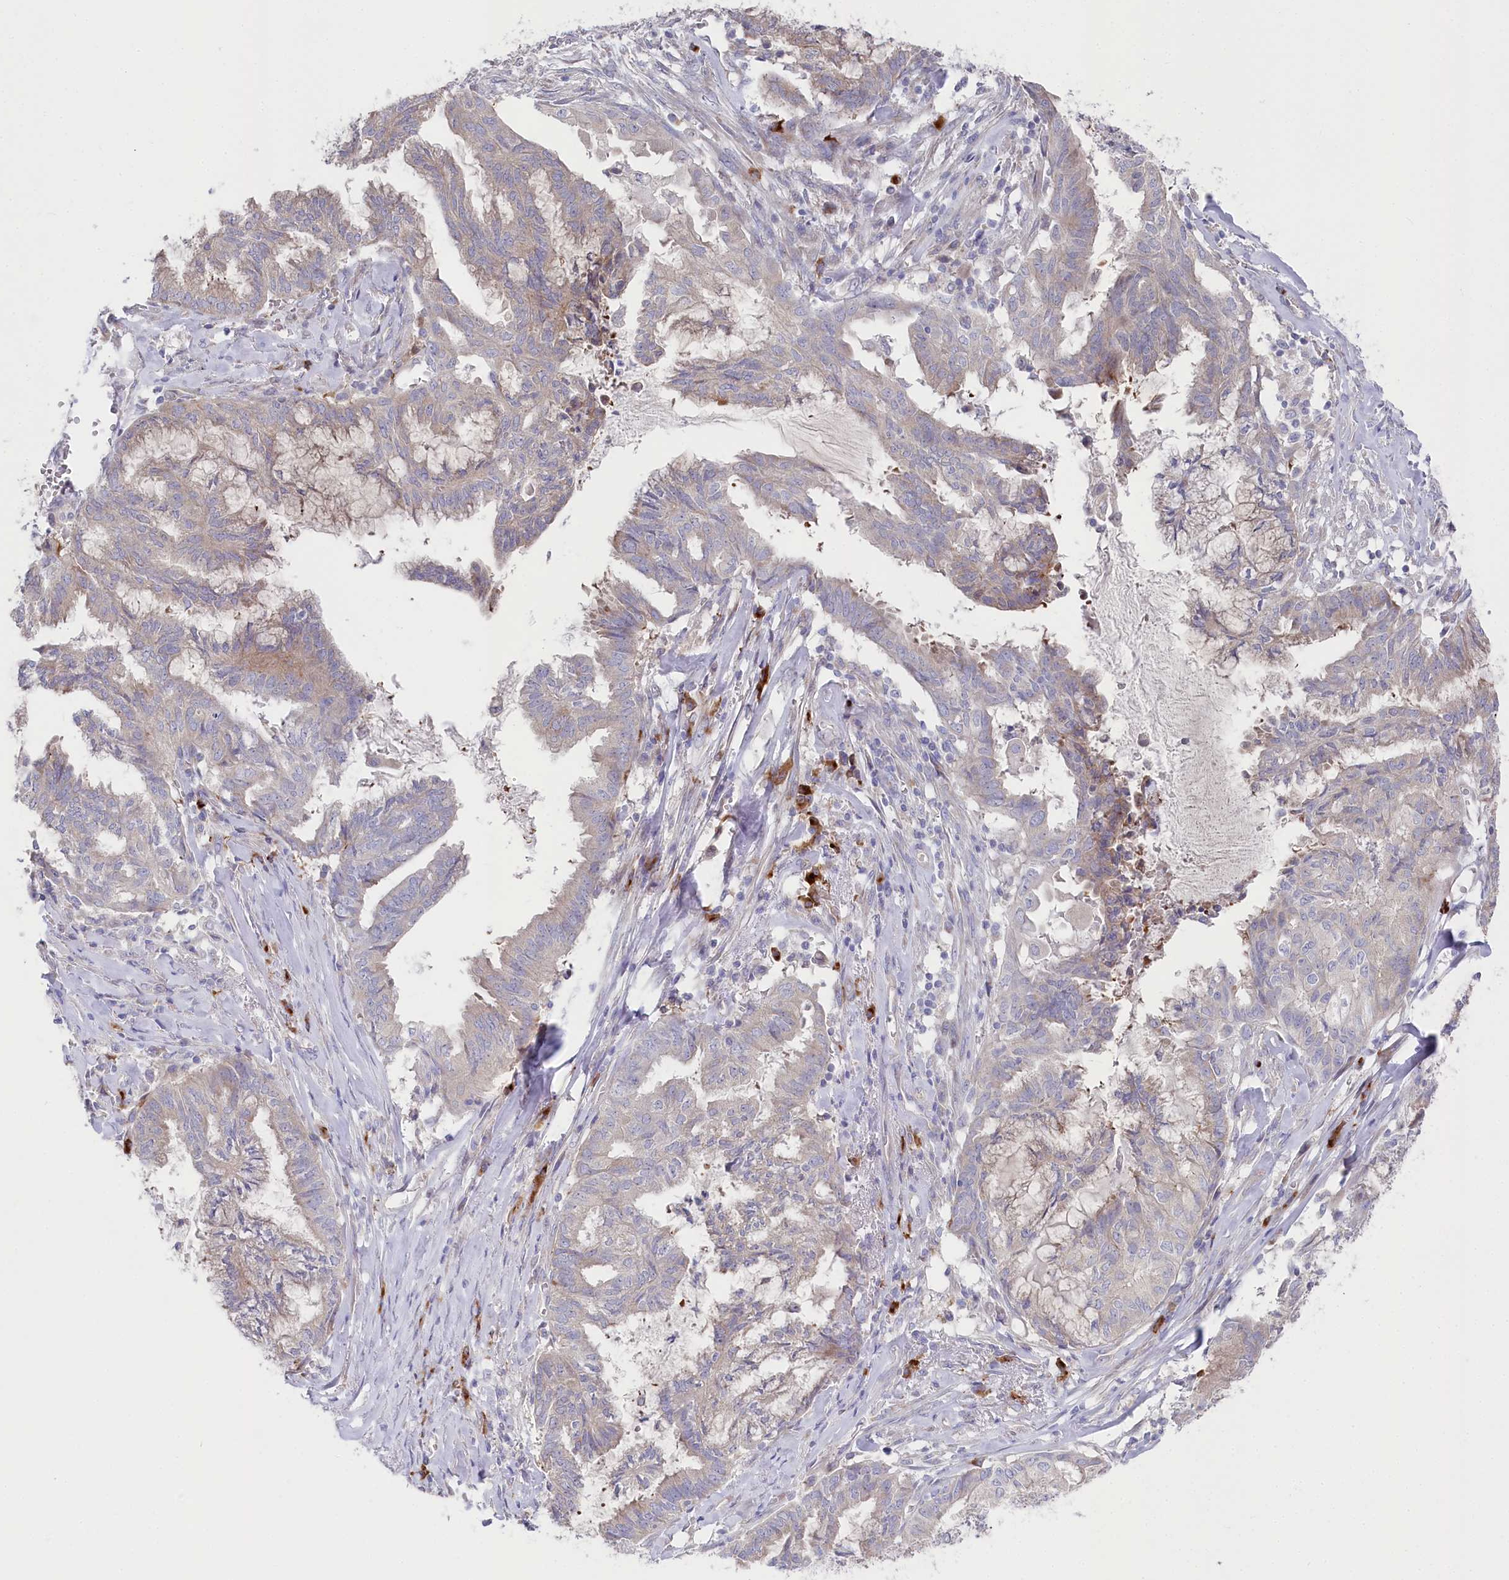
{"staining": {"intensity": "weak", "quantity": "25%-75%", "location": "cytoplasmic/membranous"}, "tissue": "endometrial cancer", "cell_type": "Tumor cells", "image_type": "cancer", "snomed": [{"axis": "morphology", "description": "Adenocarcinoma, NOS"}, {"axis": "topography", "description": "Endometrium"}], "caption": "This image exhibits immunohistochemistry (IHC) staining of endometrial adenocarcinoma, with low weak cytoplasmic/membranous positivity in approximately 25%-75% of tumor cells.", "gene": "POGLUT1", "patient": {"sex": "female", "age": 86}}